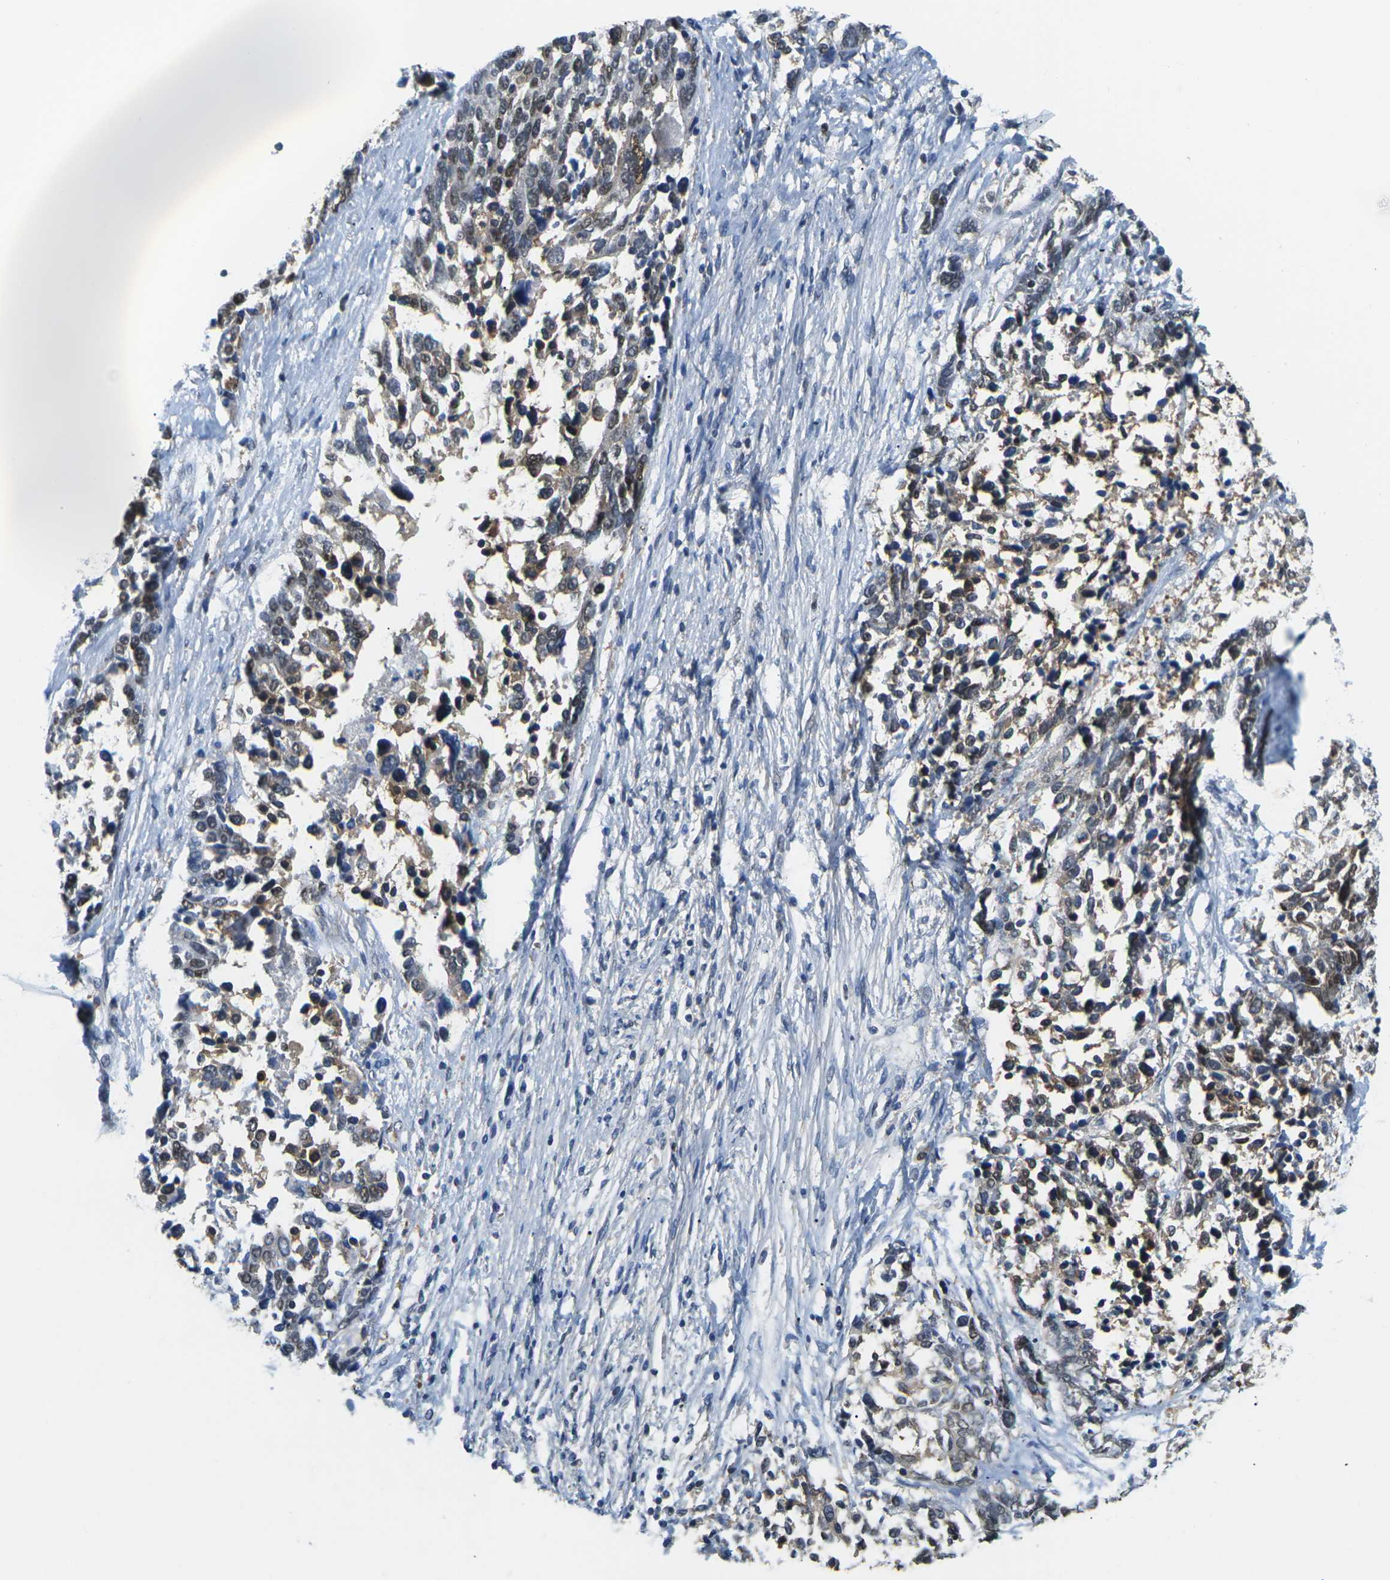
{"staining": {"intensity": "moderate", "quantity": "25%-75%", "location": "nuclear"}, "tissue": "ovarian cancer", "cell_type": "Tumor cells", "image_type": "cancer", "snomed": [{"axis": "morphology", "description": "Cystadenocarcinoma, serous, NOS"}, {"axis": "topography", "description": "Ovary"}], "caption": "A brown stain shows moderate nuclear expression of a protein in ovarian cancer tumor cells.", "gene": "UBA7", "patient": {"sex": "female", "age": 44}}